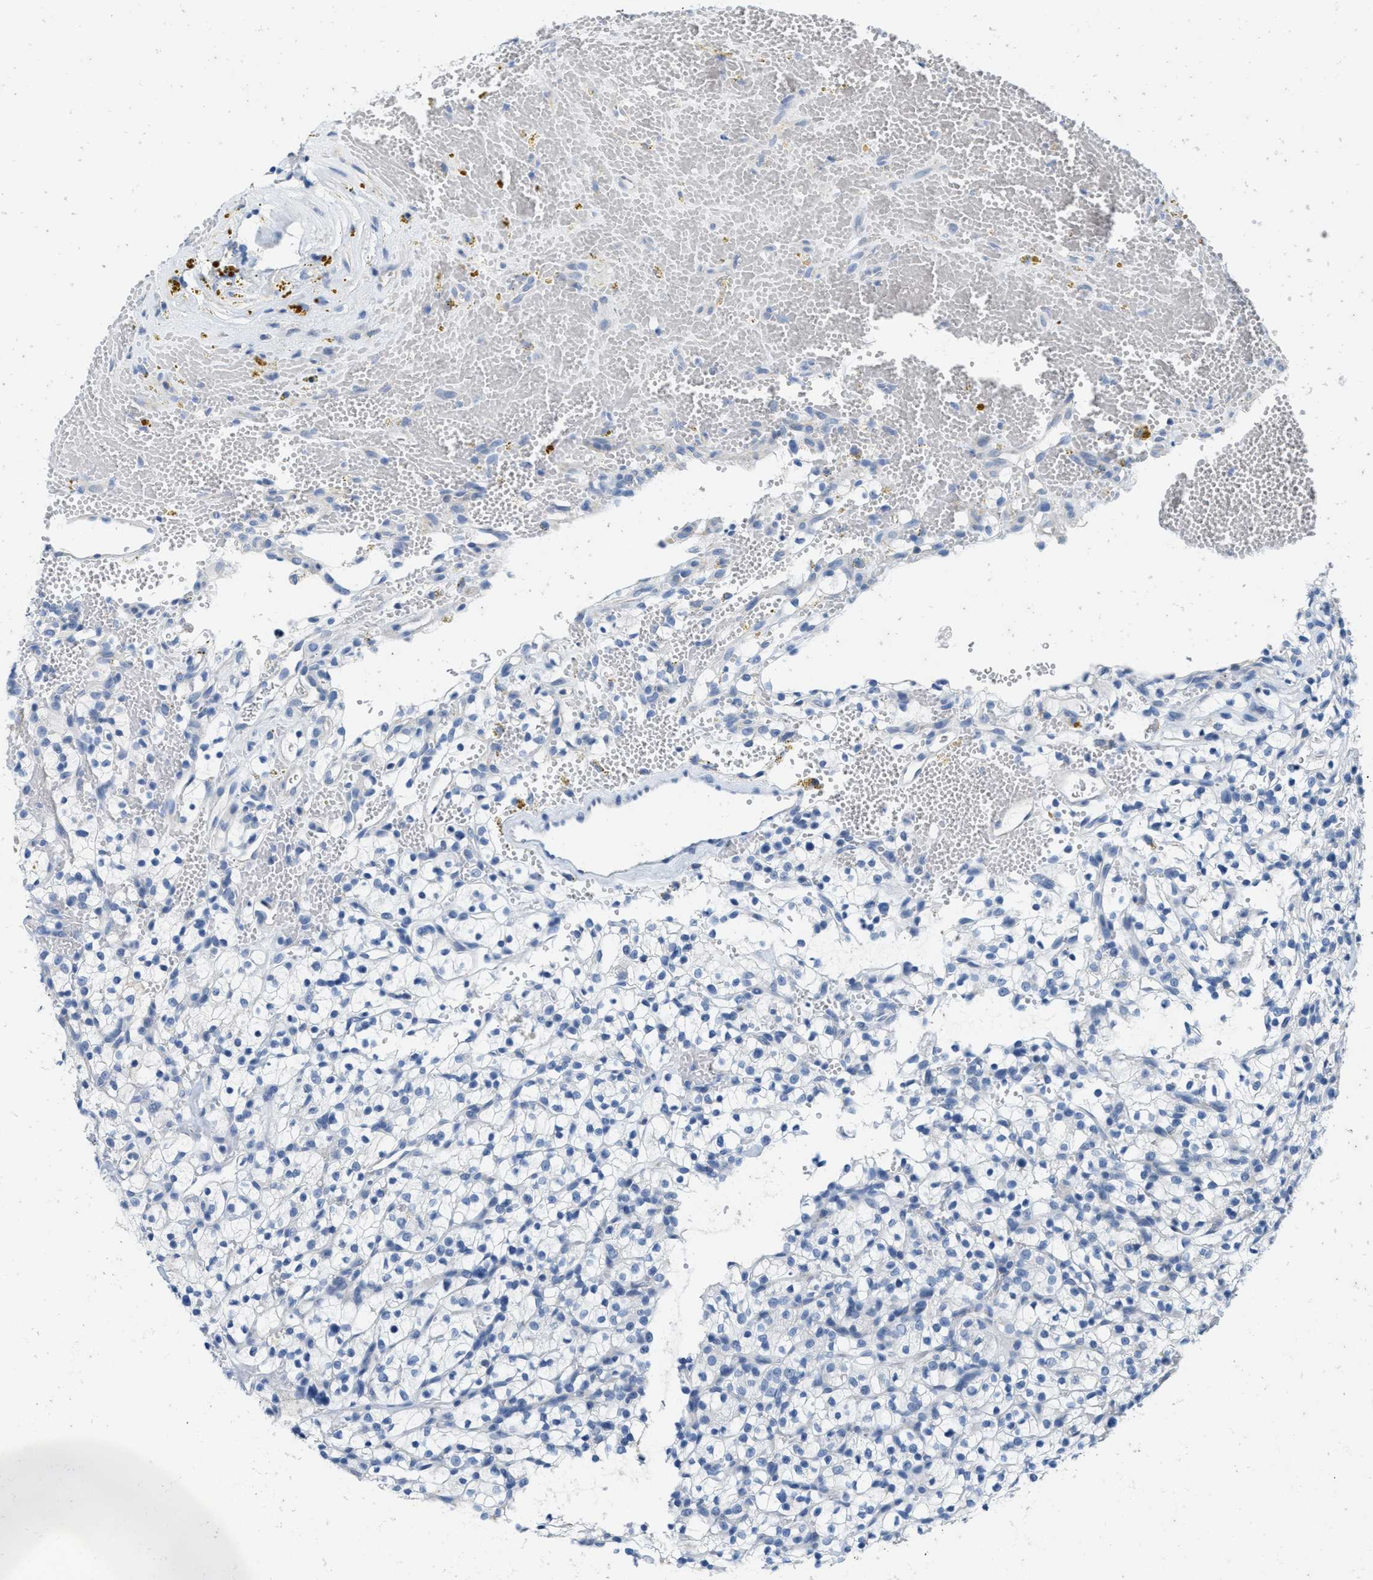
{"staining": {"intensity": "negative", "quantity": "none", "location": "none"}, "tissue": "renal cancer", "cell_type": "Tumor cells", "image_type": "cancer", "snomed": [{"axis": "morphology", "description": "Adenocarcinoma, NOS"}, {"axis": "topography", "description": "Kidney"}], "caption": "Tumor cells show no significant staining in renal cancer.", "gene": "ABCB11", "patient": {"sex": "female", "age": 57}}